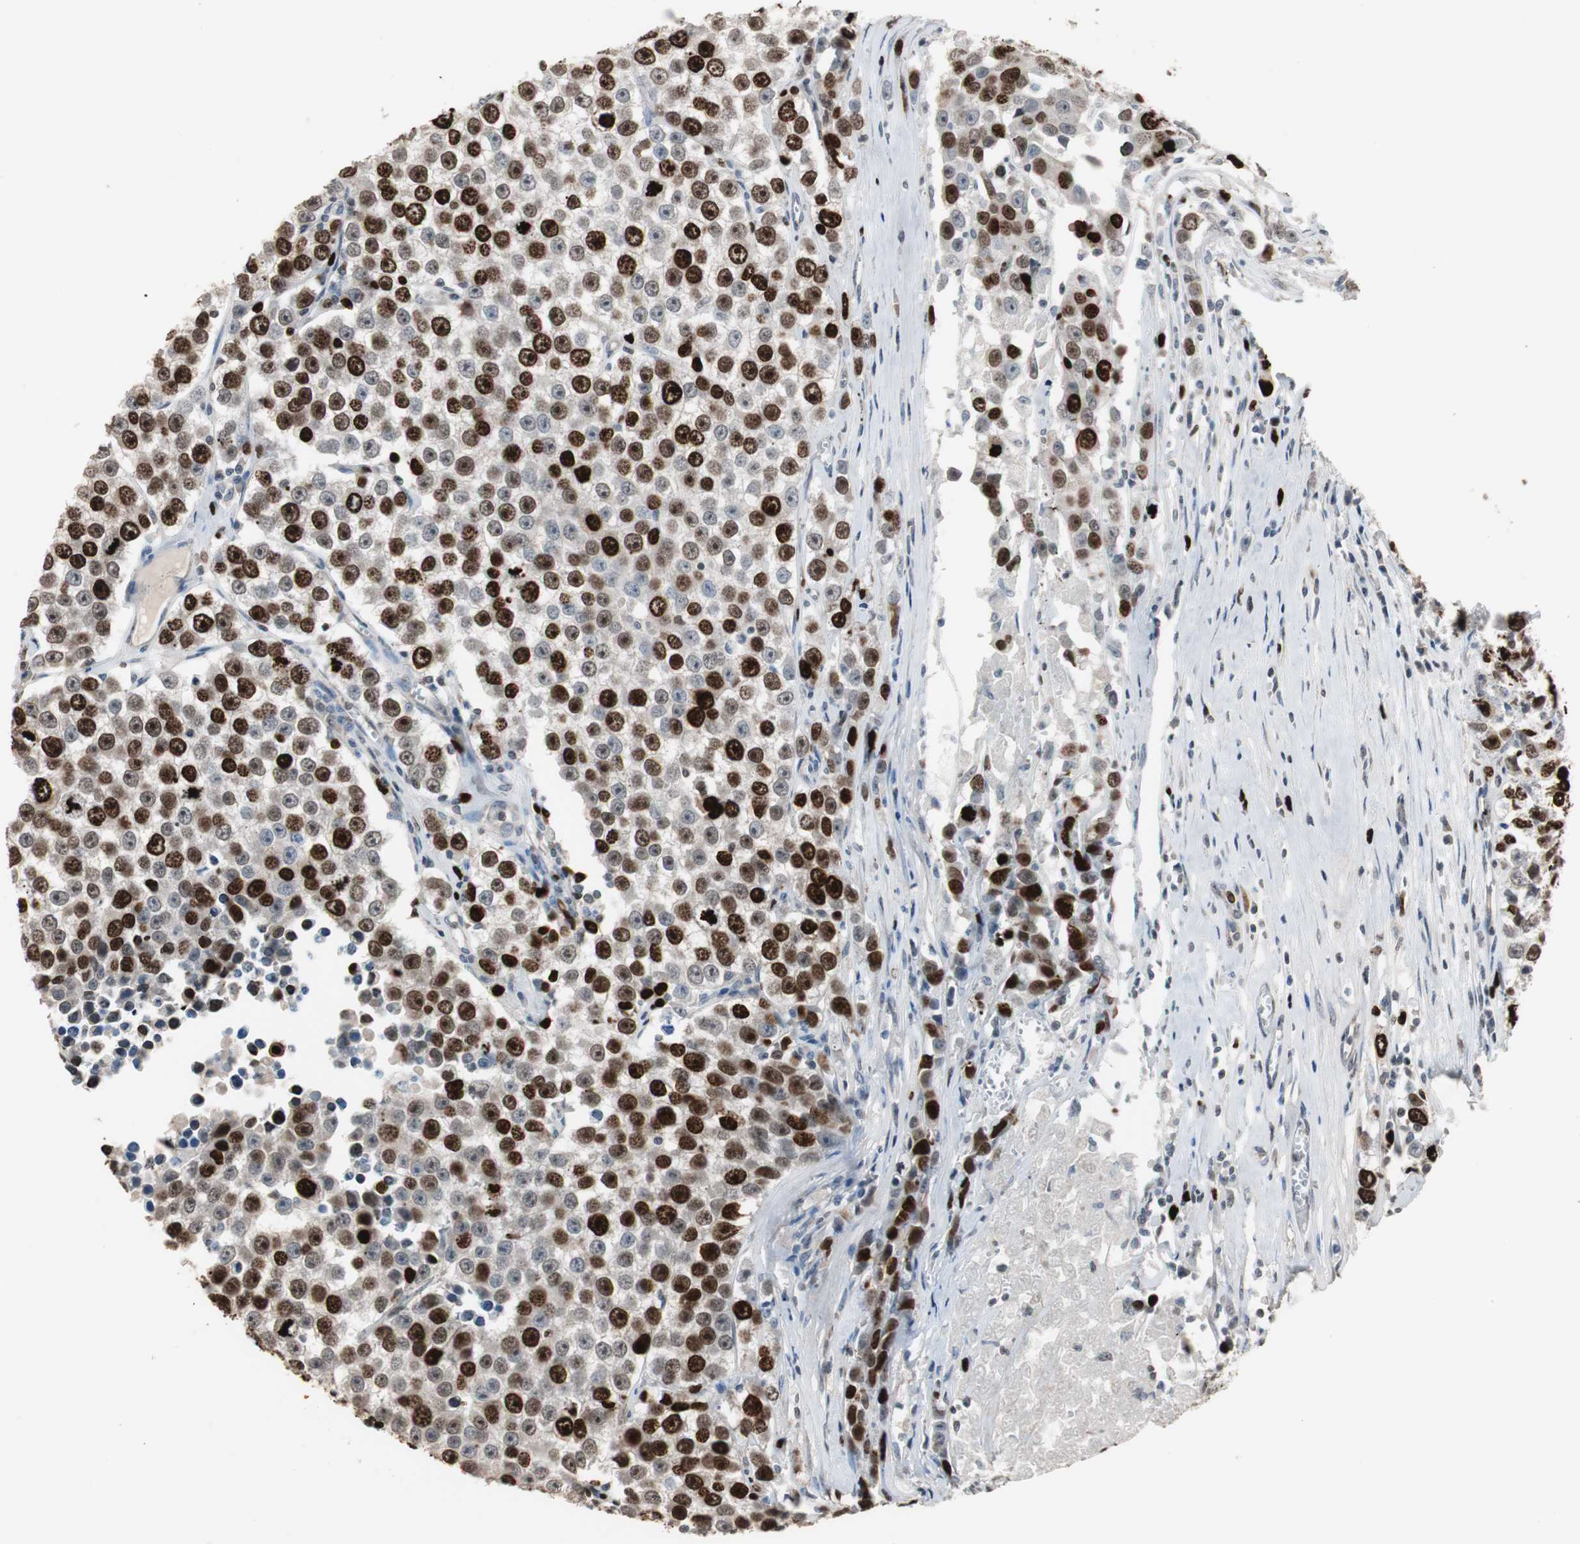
{"staining": {"intensity": "strong", "quantity": ">75%", "location": "nuclear"}, "tissue": "testis cancer", "cell_type": "Tumor cells", "image_type": "cancer", "snomed": [{"axis": "morphology", "description": "Seminoma, NOS"}, {"axis": "morphology", "description": "Carcinoma, Embryonal, NOS"}, {"axis": "topography", "description": "Testis"}], "caption": "This histopathology image displays IHC staining of human testis seminoma, with high strong nuclear positivity in about >75% of tumor cells.", "gene": "TOP2A", "patient": {"sex": "male", "age": 52}}